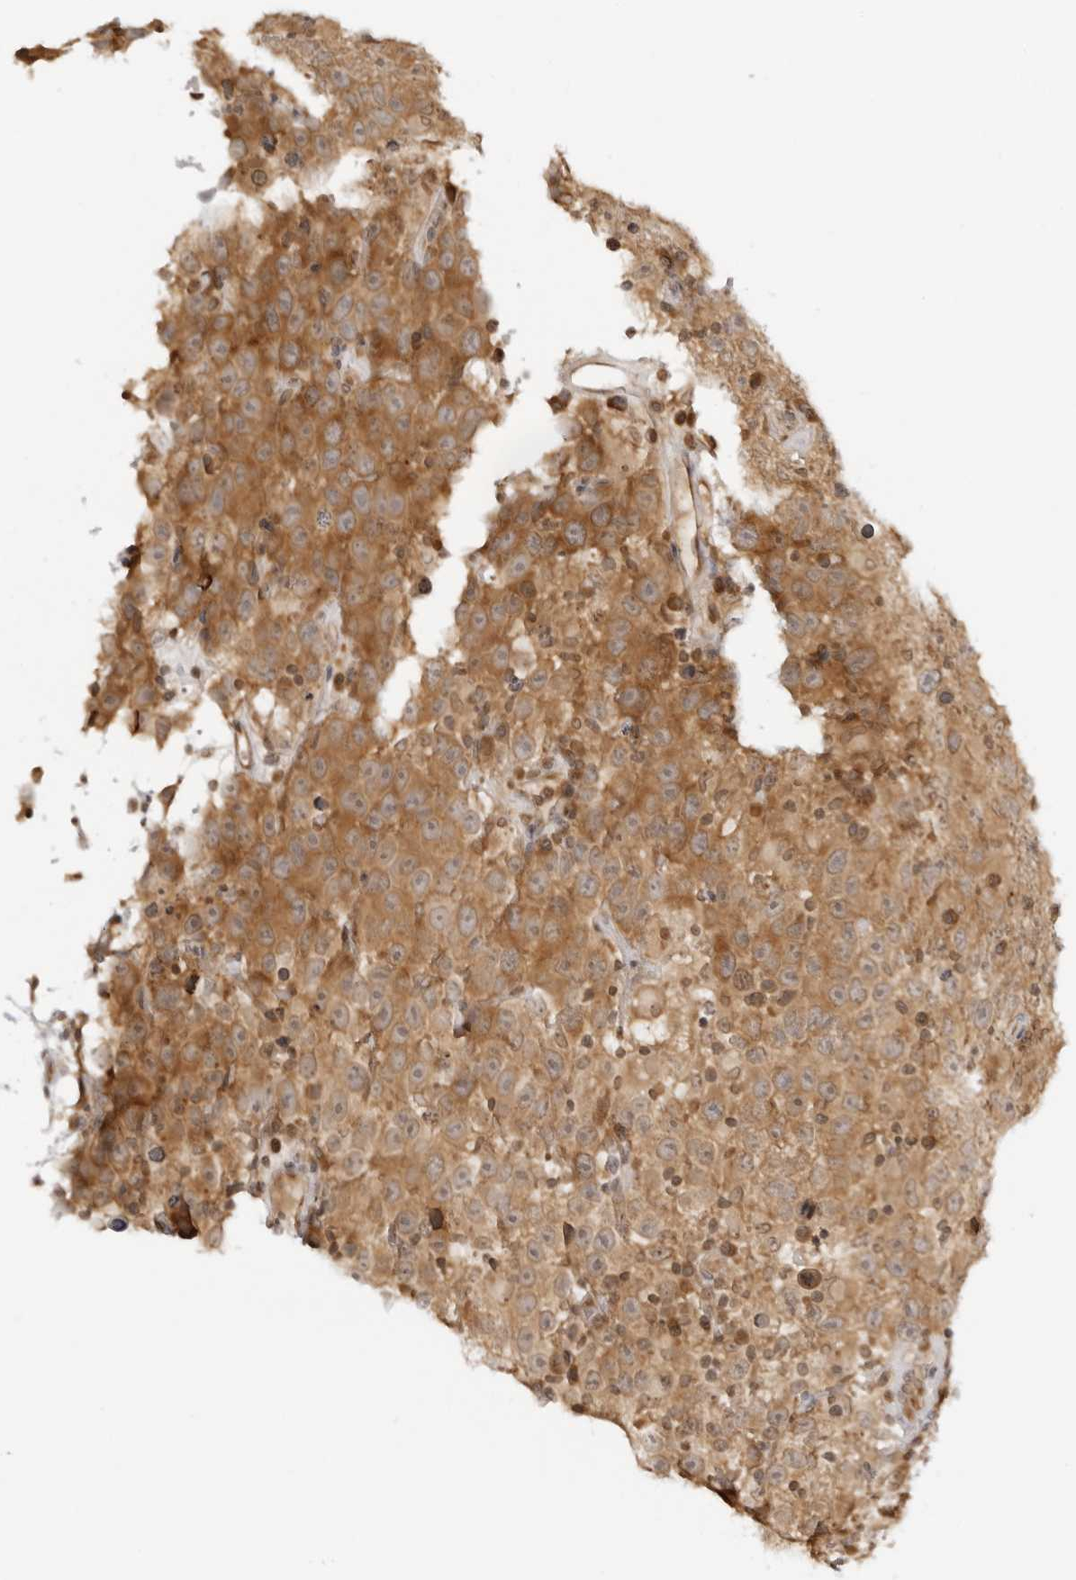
{"staining": {"intensity": "moderate", "quantity": ">75%", "location": "cytoplasmic/membranous"}, "tissue": "testis cancer", "cell_type": "Tumor cells", "image_type": "cancer", "snomed": [{"axis": "morphology", "description": "Seminoma, NOS"}, {"axis": "topography", "description": "Testis"}], "caption": "This image exhibits IHC staining of testis cancer, with medium moderate cytoplasmic/membranous staining in about >75% of tumor cells.", "gene": "PRRC2C", "patient": {"sex": "male", "age": 41}}